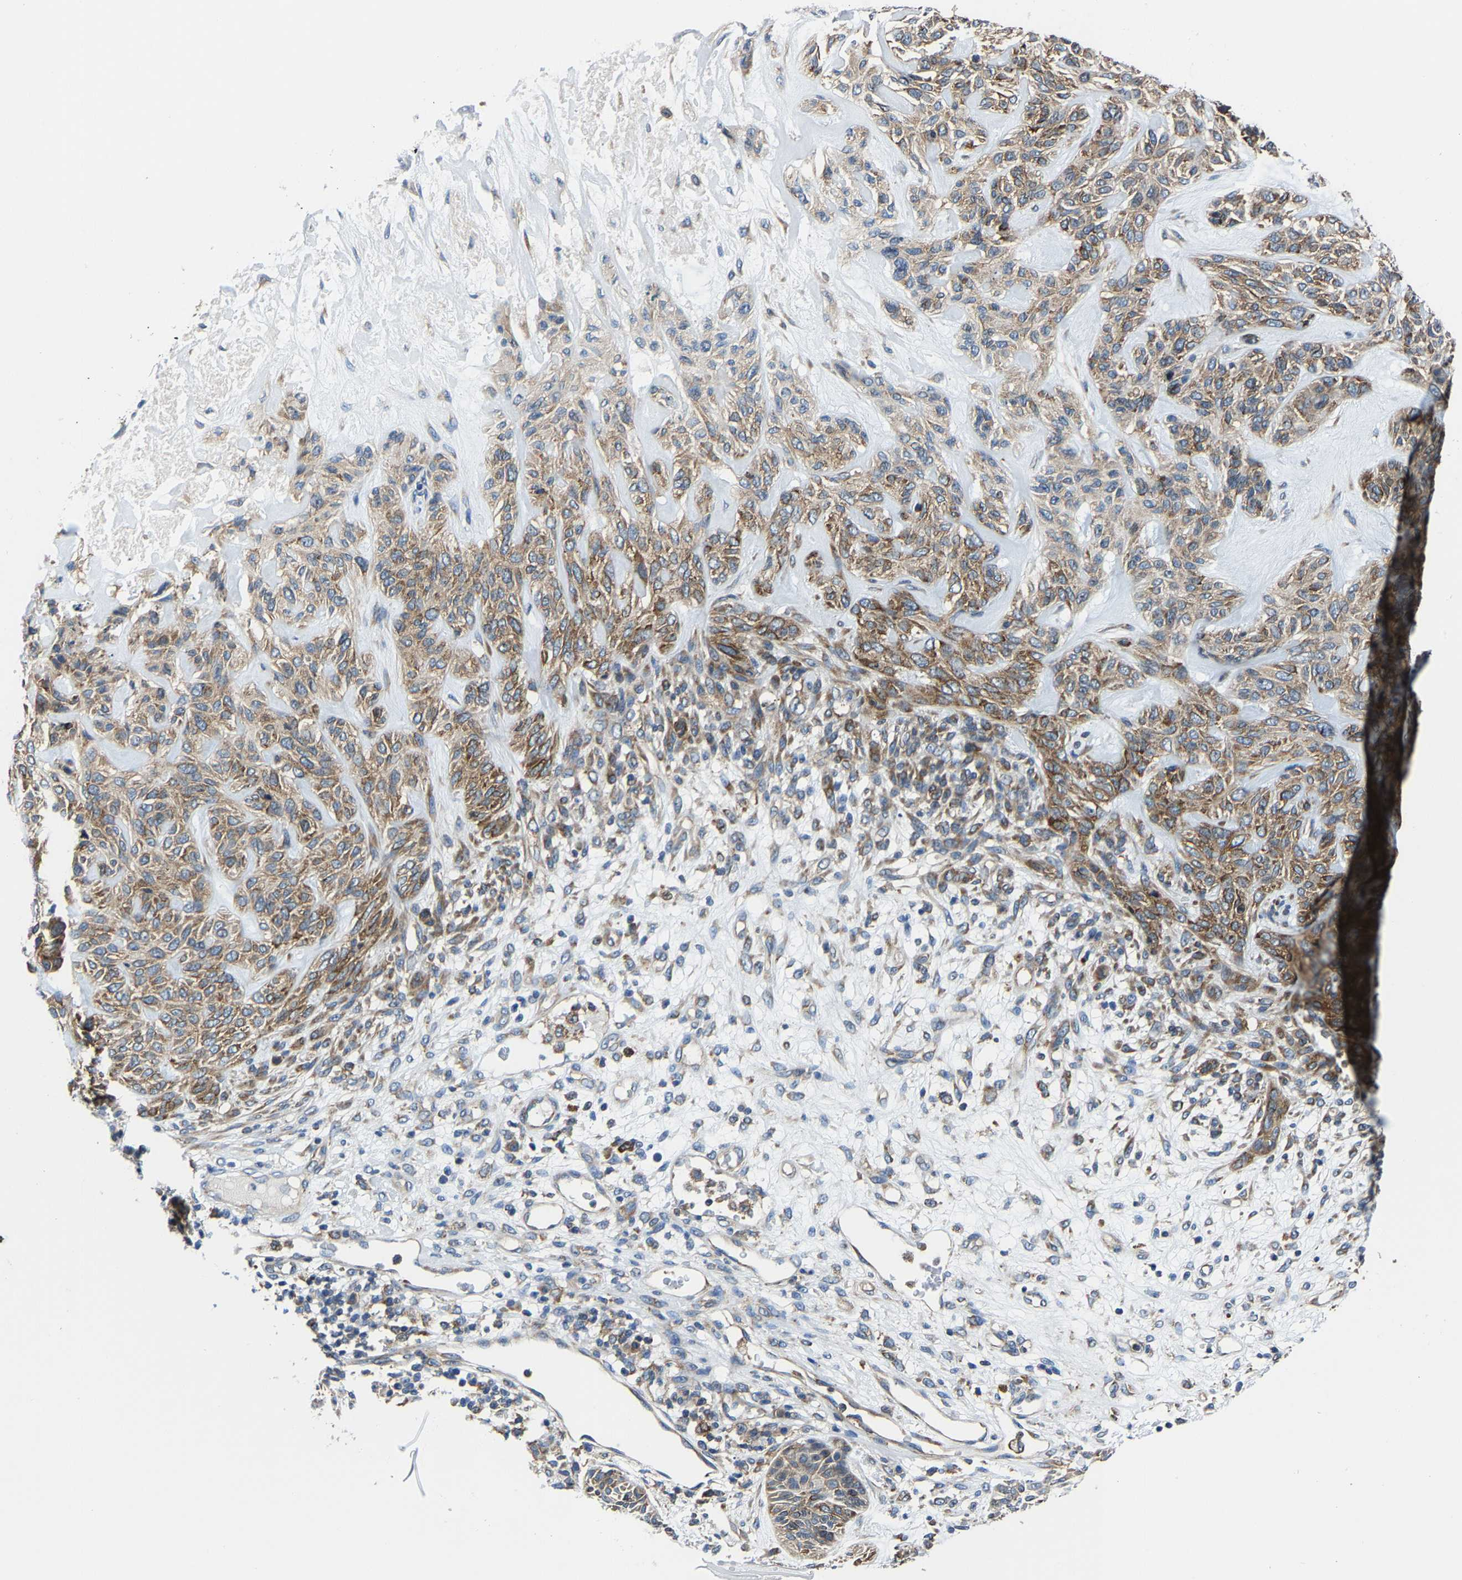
{"staining": {"intensity": "moderate", "quantity": ">75%", "location": "cytoplasmic/membranous"}, "tissue": "skin cancer", "cell_type": "Tumor cells", "image_type": "cancer", "snomed": [{"axis": "morphology", "description": "Basal cell carcinoma"}, {"axis": "topography", "description": "Skin"}], "caption": "A brown stain labels moderate cytoplasmic/membranous staining of a protein in skin basal cell carcinoma tumor cells.", "gene": "G3BP2", "patient": {"sex": "male", "age": 55}}